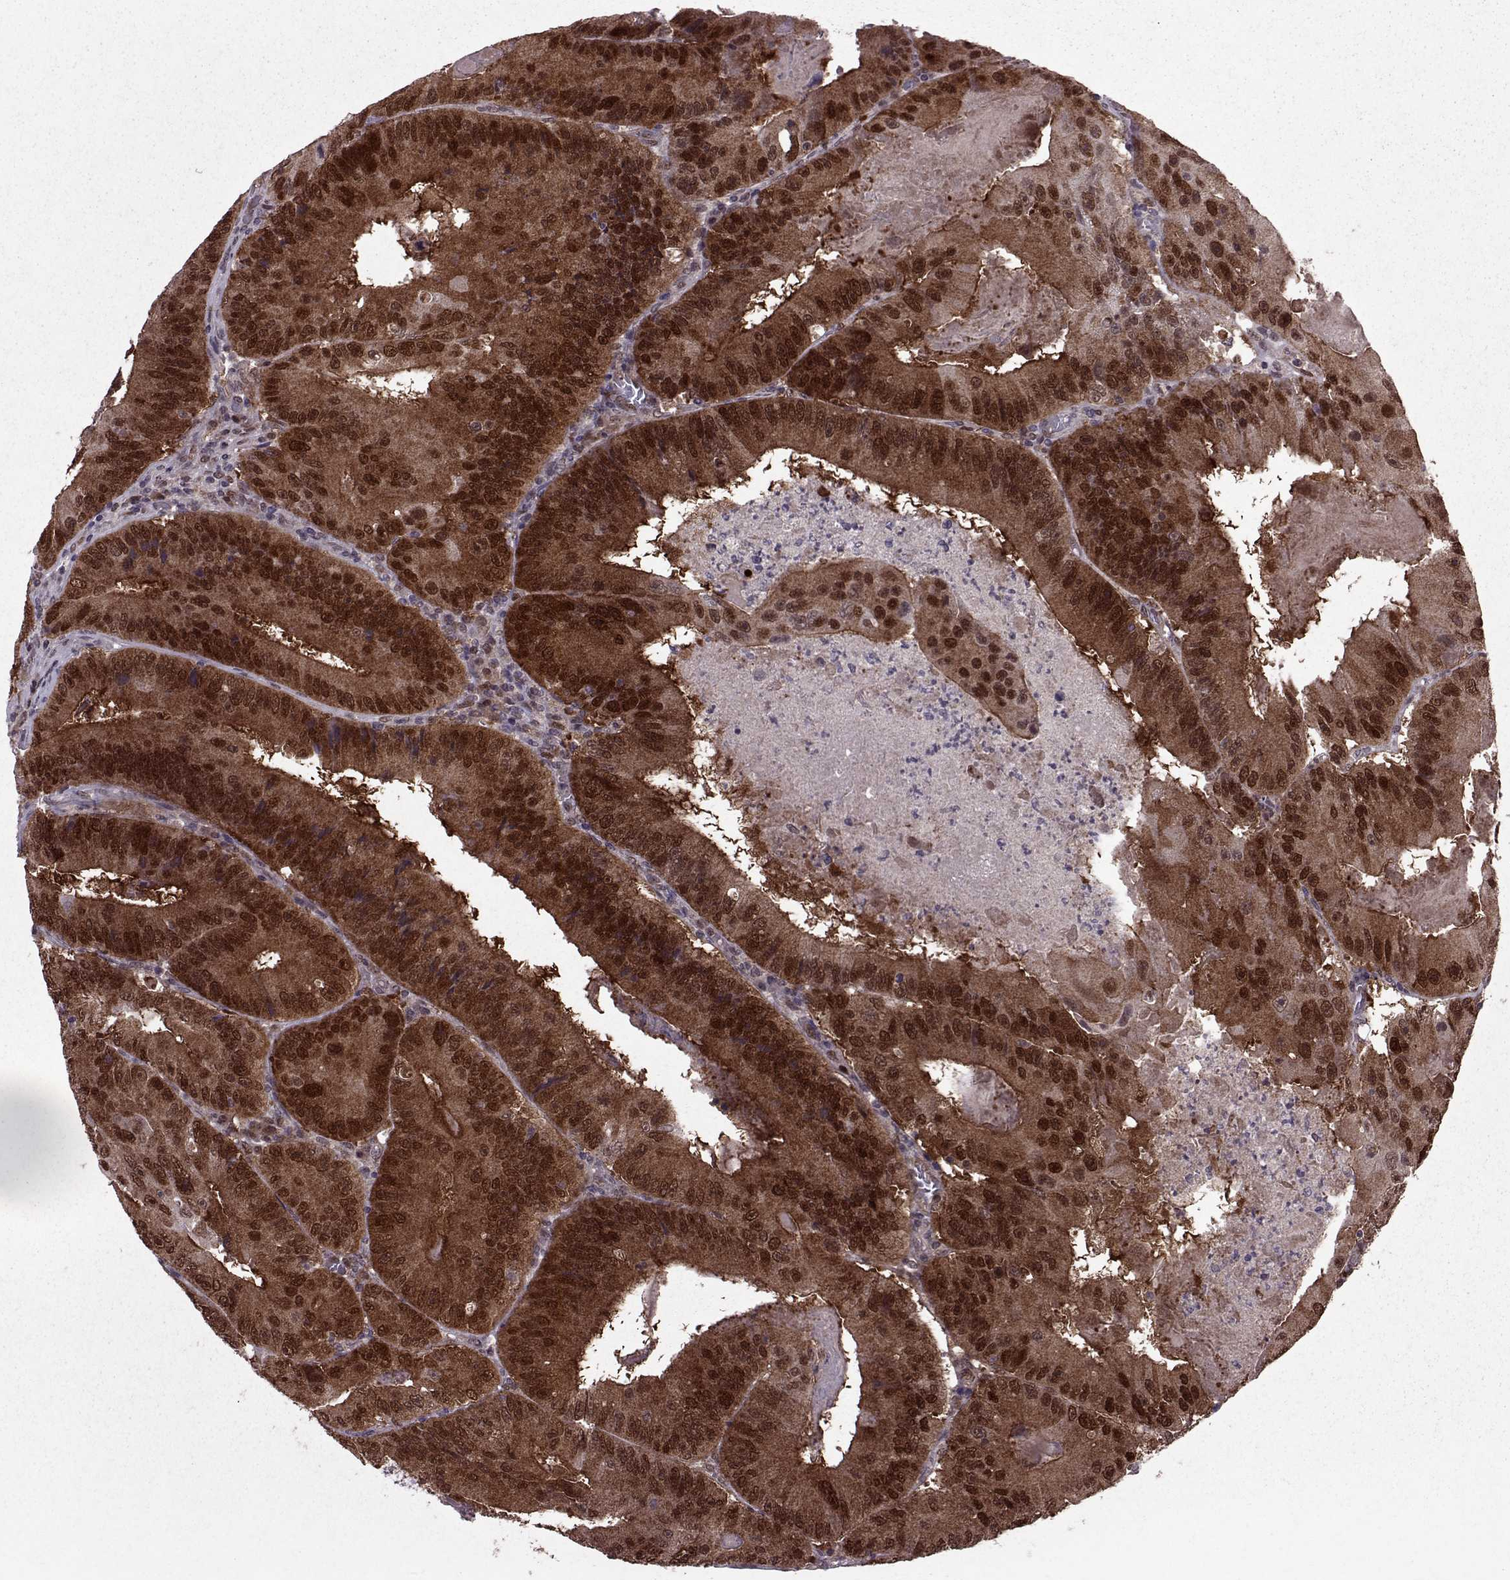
{"staining": {"intensity": "strong", "quantity": ">75%", "location": "cytoplasmic/membranous,nuclear"}, "tissue": "colorectal cancer", "cell_type": "Tumor cells", "image_type": "cancer", "snomed": [{"axis": "morphology", "description": "Adenocarcinoma, NOS"}, {"axis": "topography", "description": "Colon"}], "caption": "IHC micrograph of adenocarcinoma (colorectal) stained for a protein (brown), which reveals high levels of strong cytoplasmic/membranous and nuclear positivity in approximately >75% of tumor cells.", "gene": "CDK4", "patient": {"sex": "female", "age": 86}}